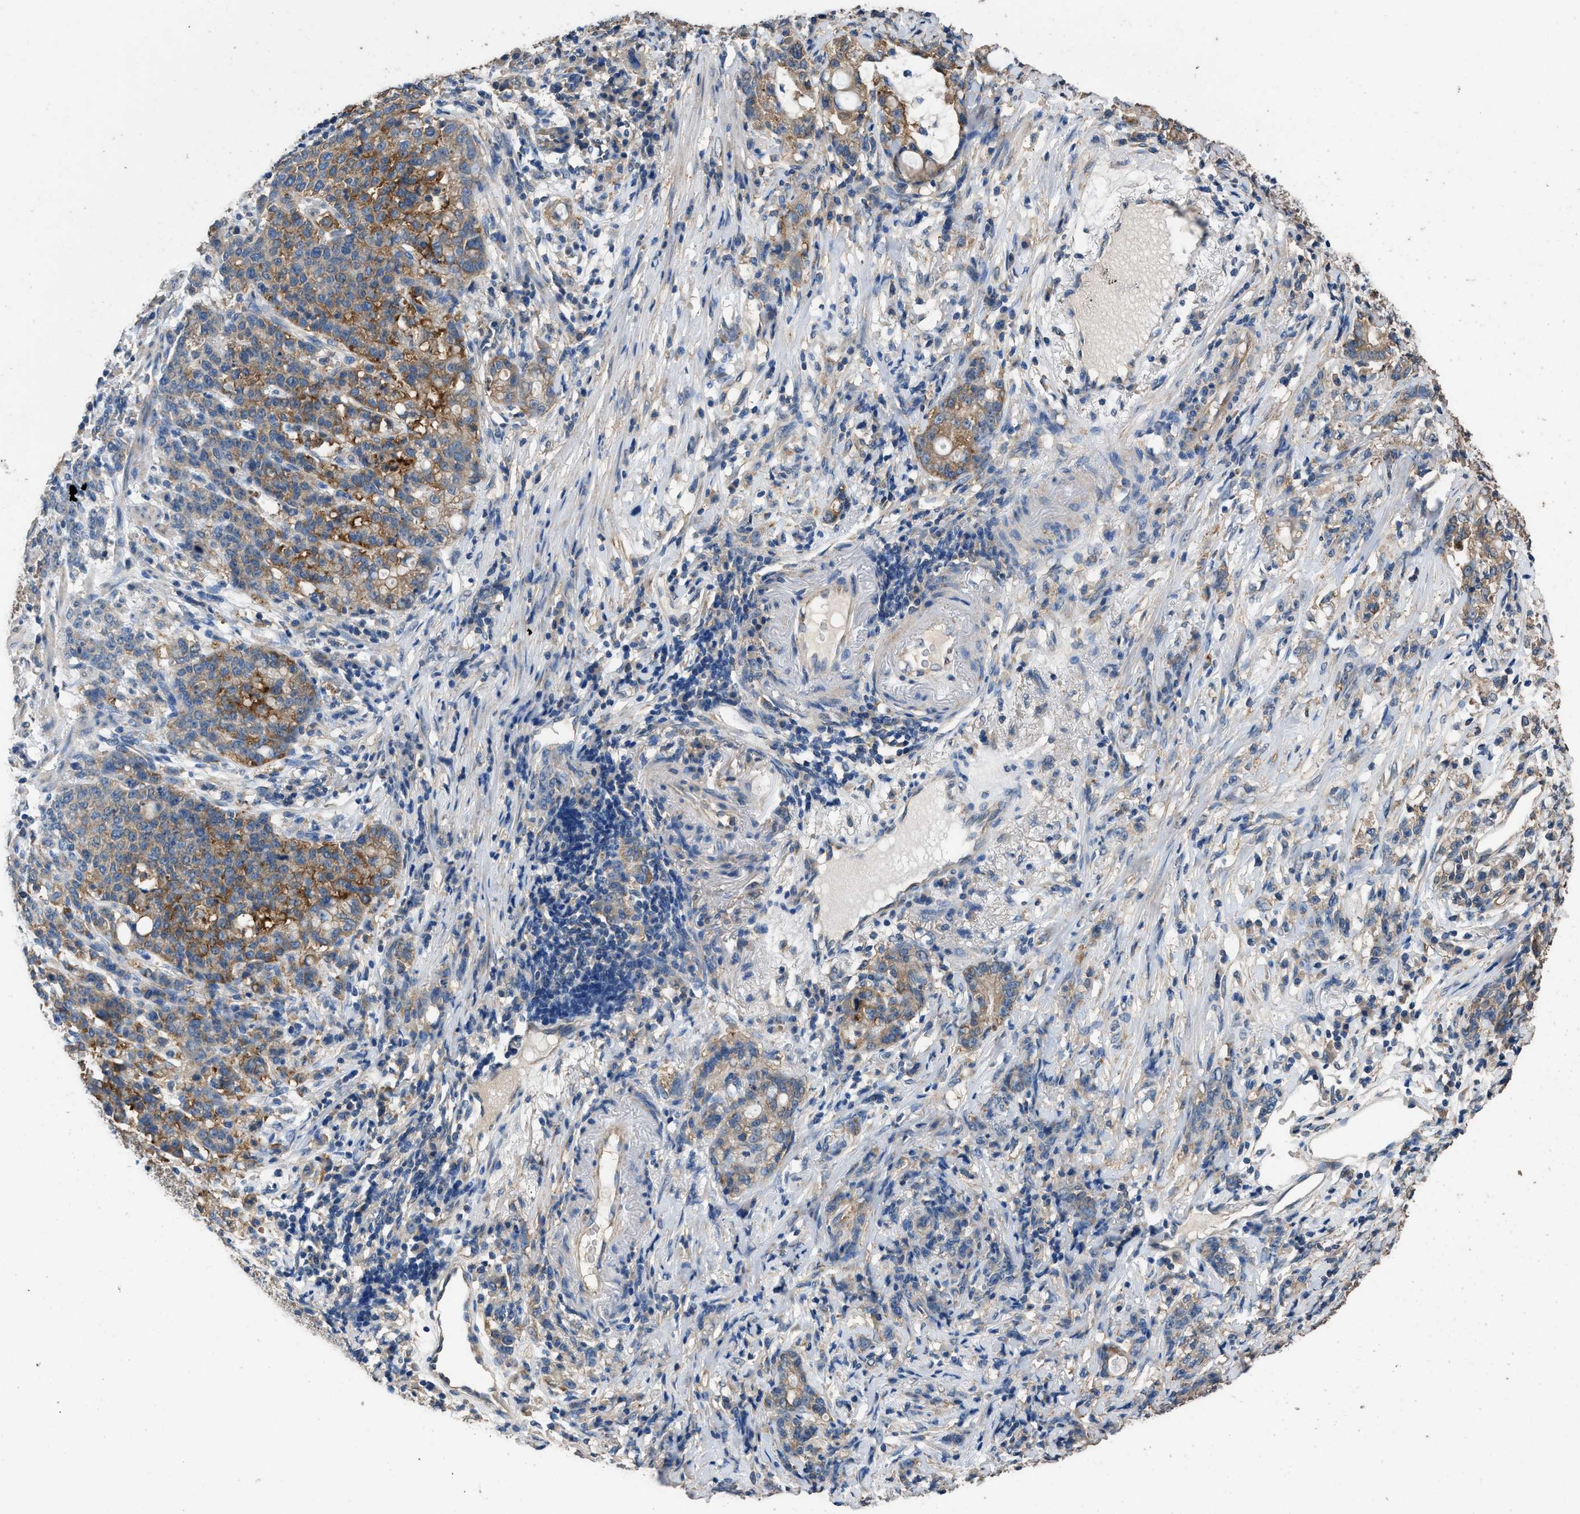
{"staining": {"intensity": "moderate", "quantity": "25%-75%", "location": "cytoplasmic/membranous"}, "tissue": "stomach cancer", "cell_type": "Tumor cells", "image_type": "cancer", "snomed": [{"axis": "morphology", "description": "Adenocarcinoma, NOS"}, {"axis": "topography", "description": "Stomach, lower"}], "caption": "IHC micrograph of human stomach cancer stained for a protein (brown), which displays medium levels of moderate cytoplasmic/membranous positivity in approximately 25%-75% of tumor cells.", "gene": "ITSN1", "patient": {"sex": "male", "age": 88}}